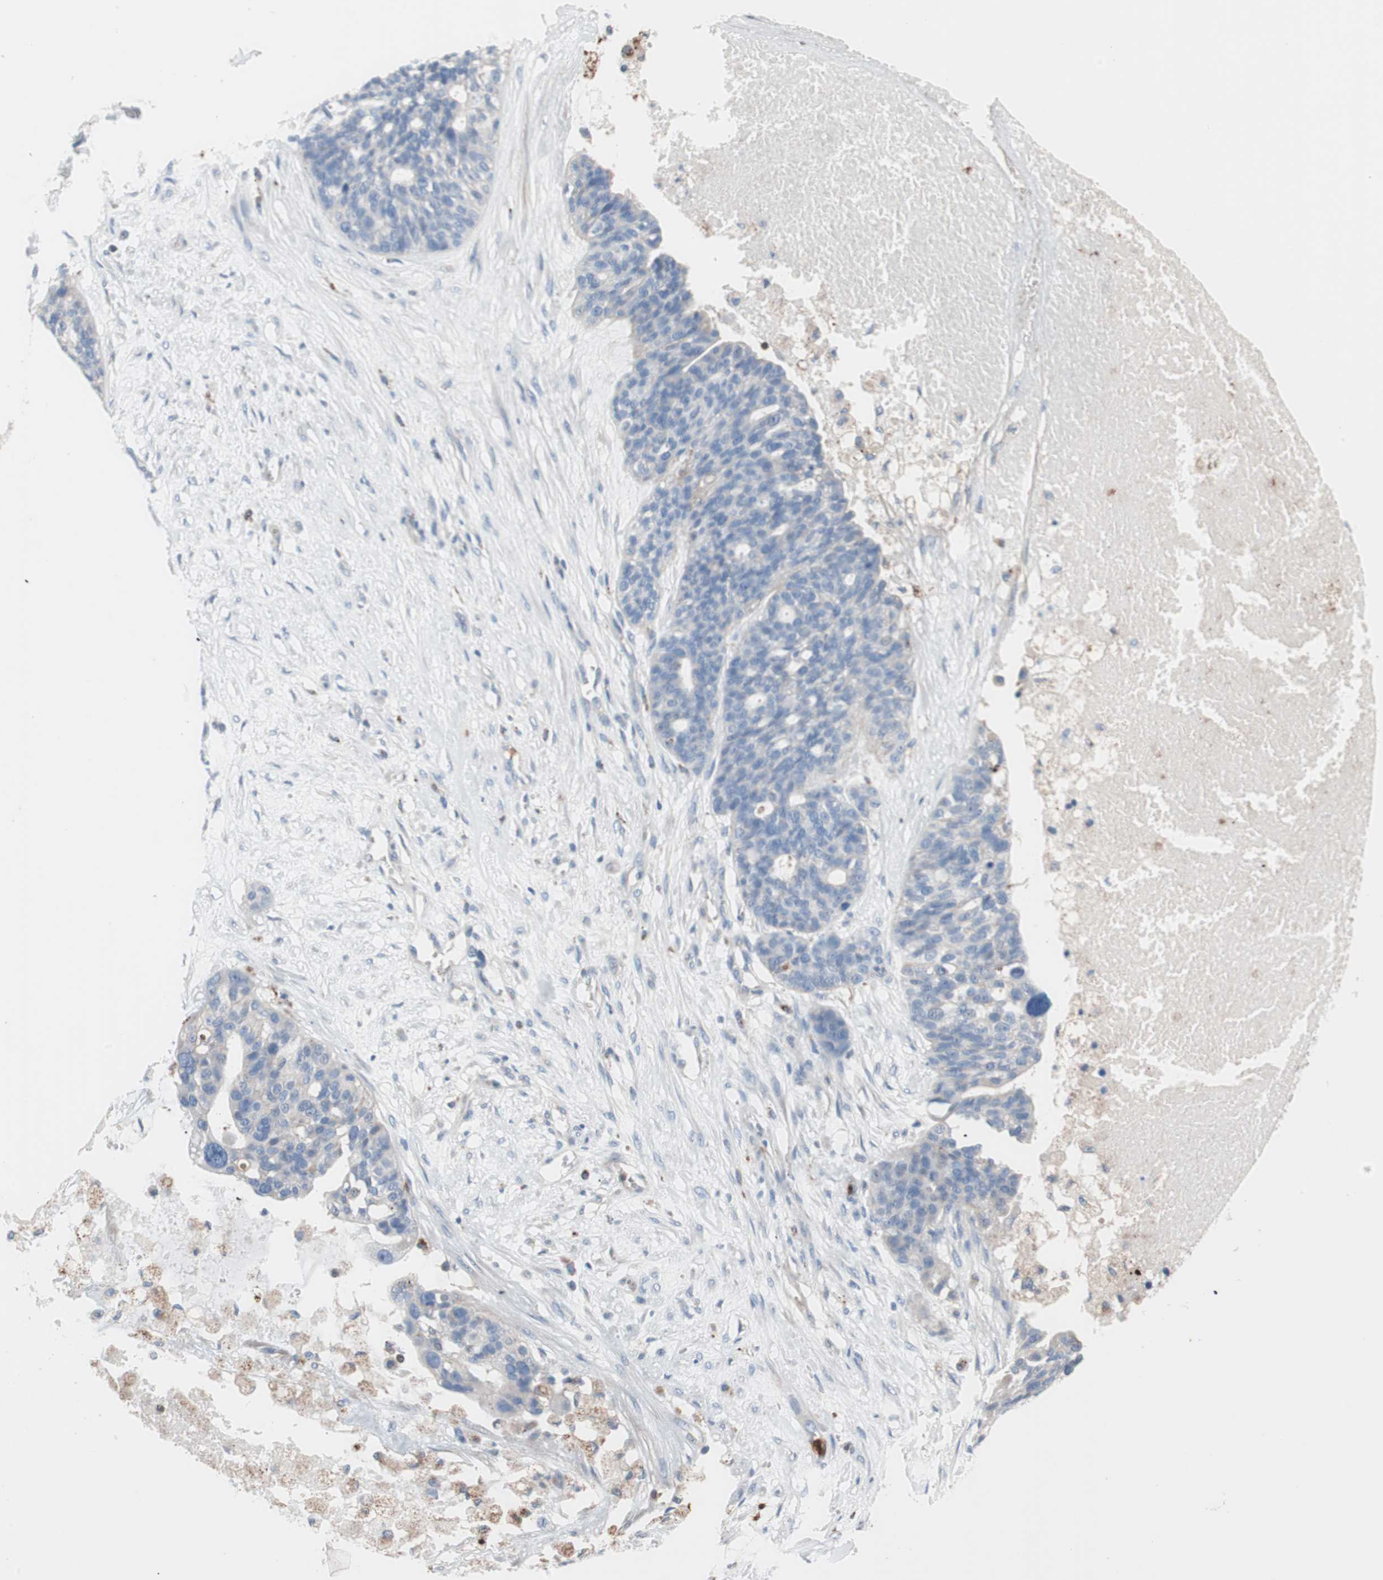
{"staining": {"intensity": "negative", "quantity": "none", "location": "none"}, "tissue": "ovarian cancer", "cell_type": "Tumor cells", "image_type": "cancer", "snomed": [{"axis": "morphology", "description": "Cystadenocarcinoma, serous, NOS"}, {"axis": "topography", "description": "Ovary"}], "caption": "Tumor cells are negative for brown protein staining in ovarian cancer. (Brightfield microscopy of DAB IHC at high magnification).", "gene": "CLEC4D", "patient": {"sex": "female", "age": 59}}